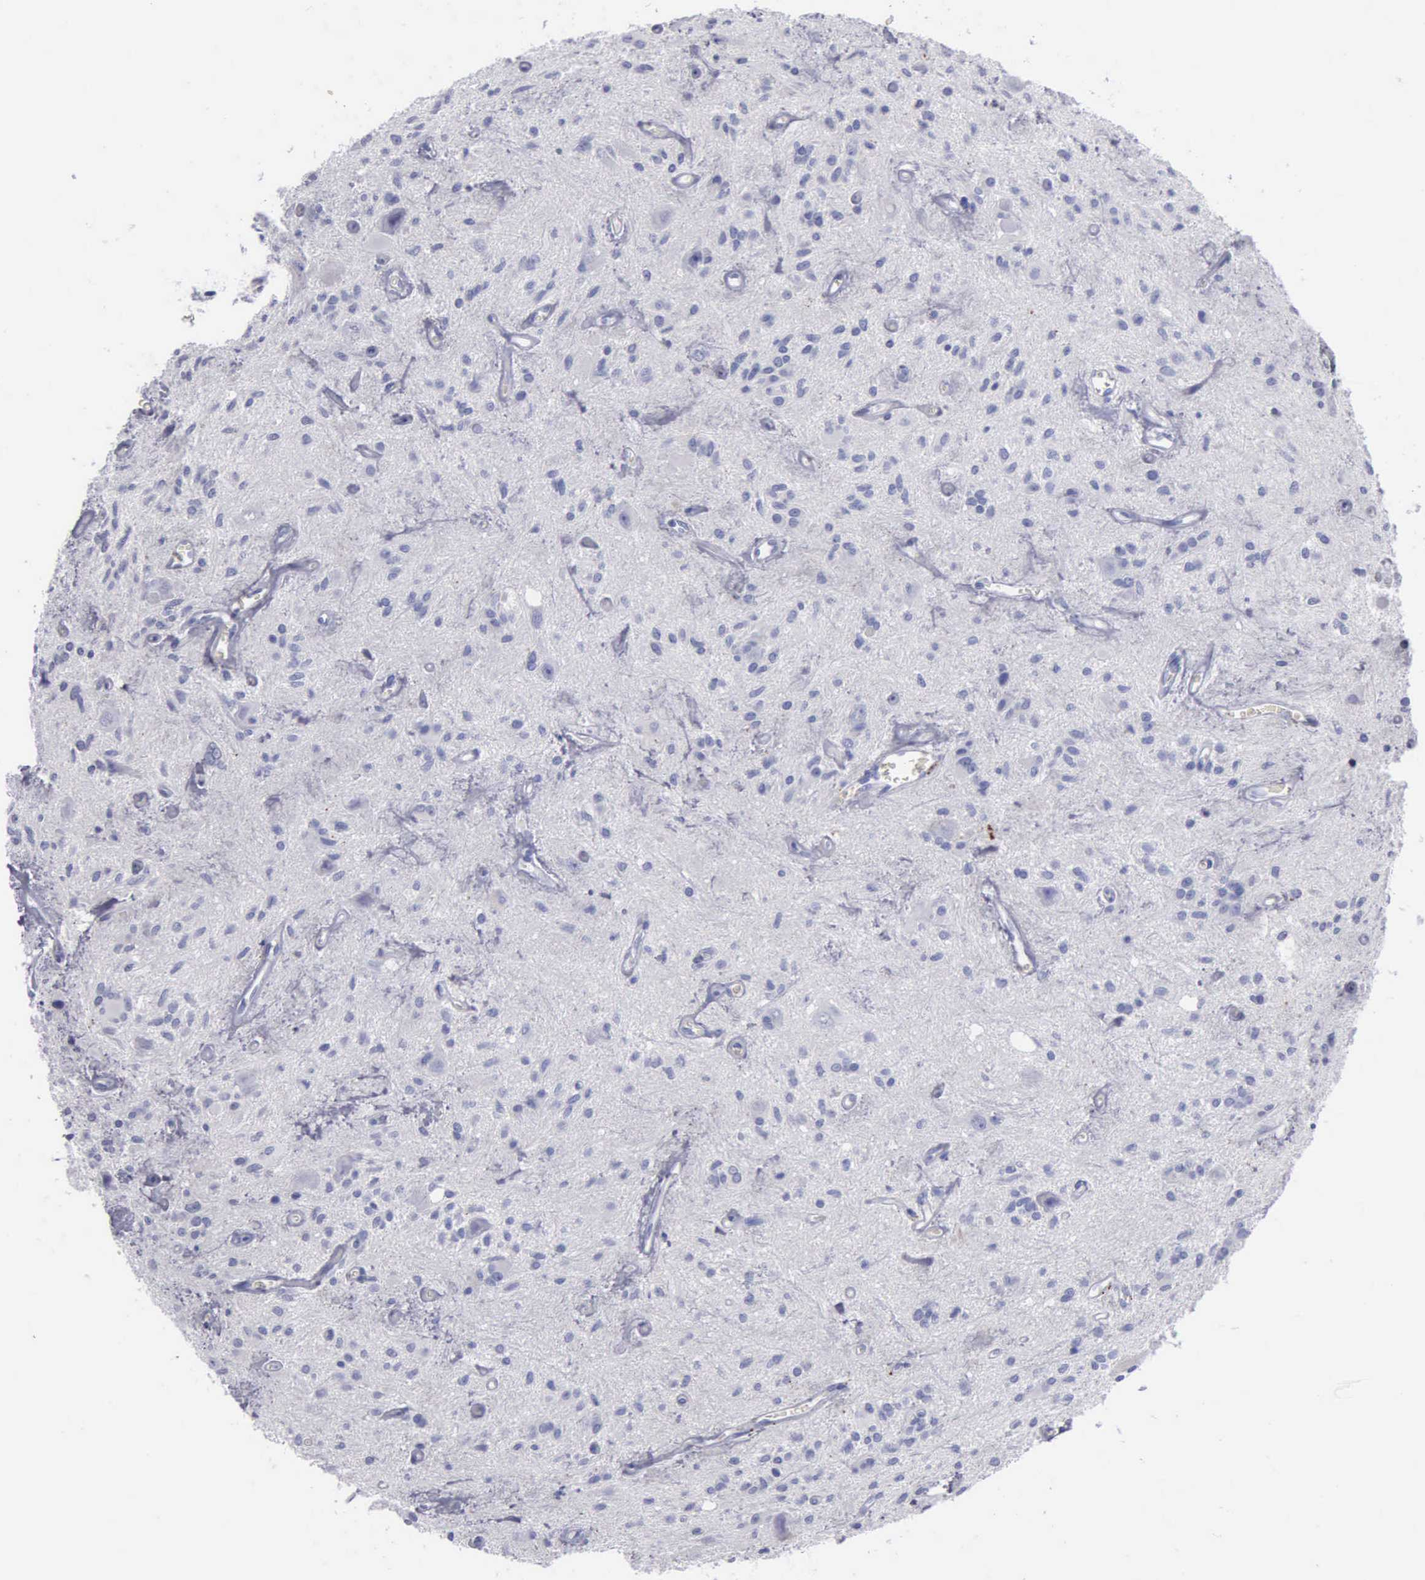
{"staining": {"intensity": "negative", "quantity": "none", "location": "none"}, "tissue": "glioma", "cell_type": "Tumor cells", "image_type": "cancer", "snomed": [{"axis": "morphology", "description": "Glioma, malignant, Low grade"}, {"axis": "topography", "description": "Brain"}], "caption": "There is no significant expression in tumor cells of low-grade glioma (malignant).", "gene": "CTSL", "patient": {"sex": "female", "age": 15}}